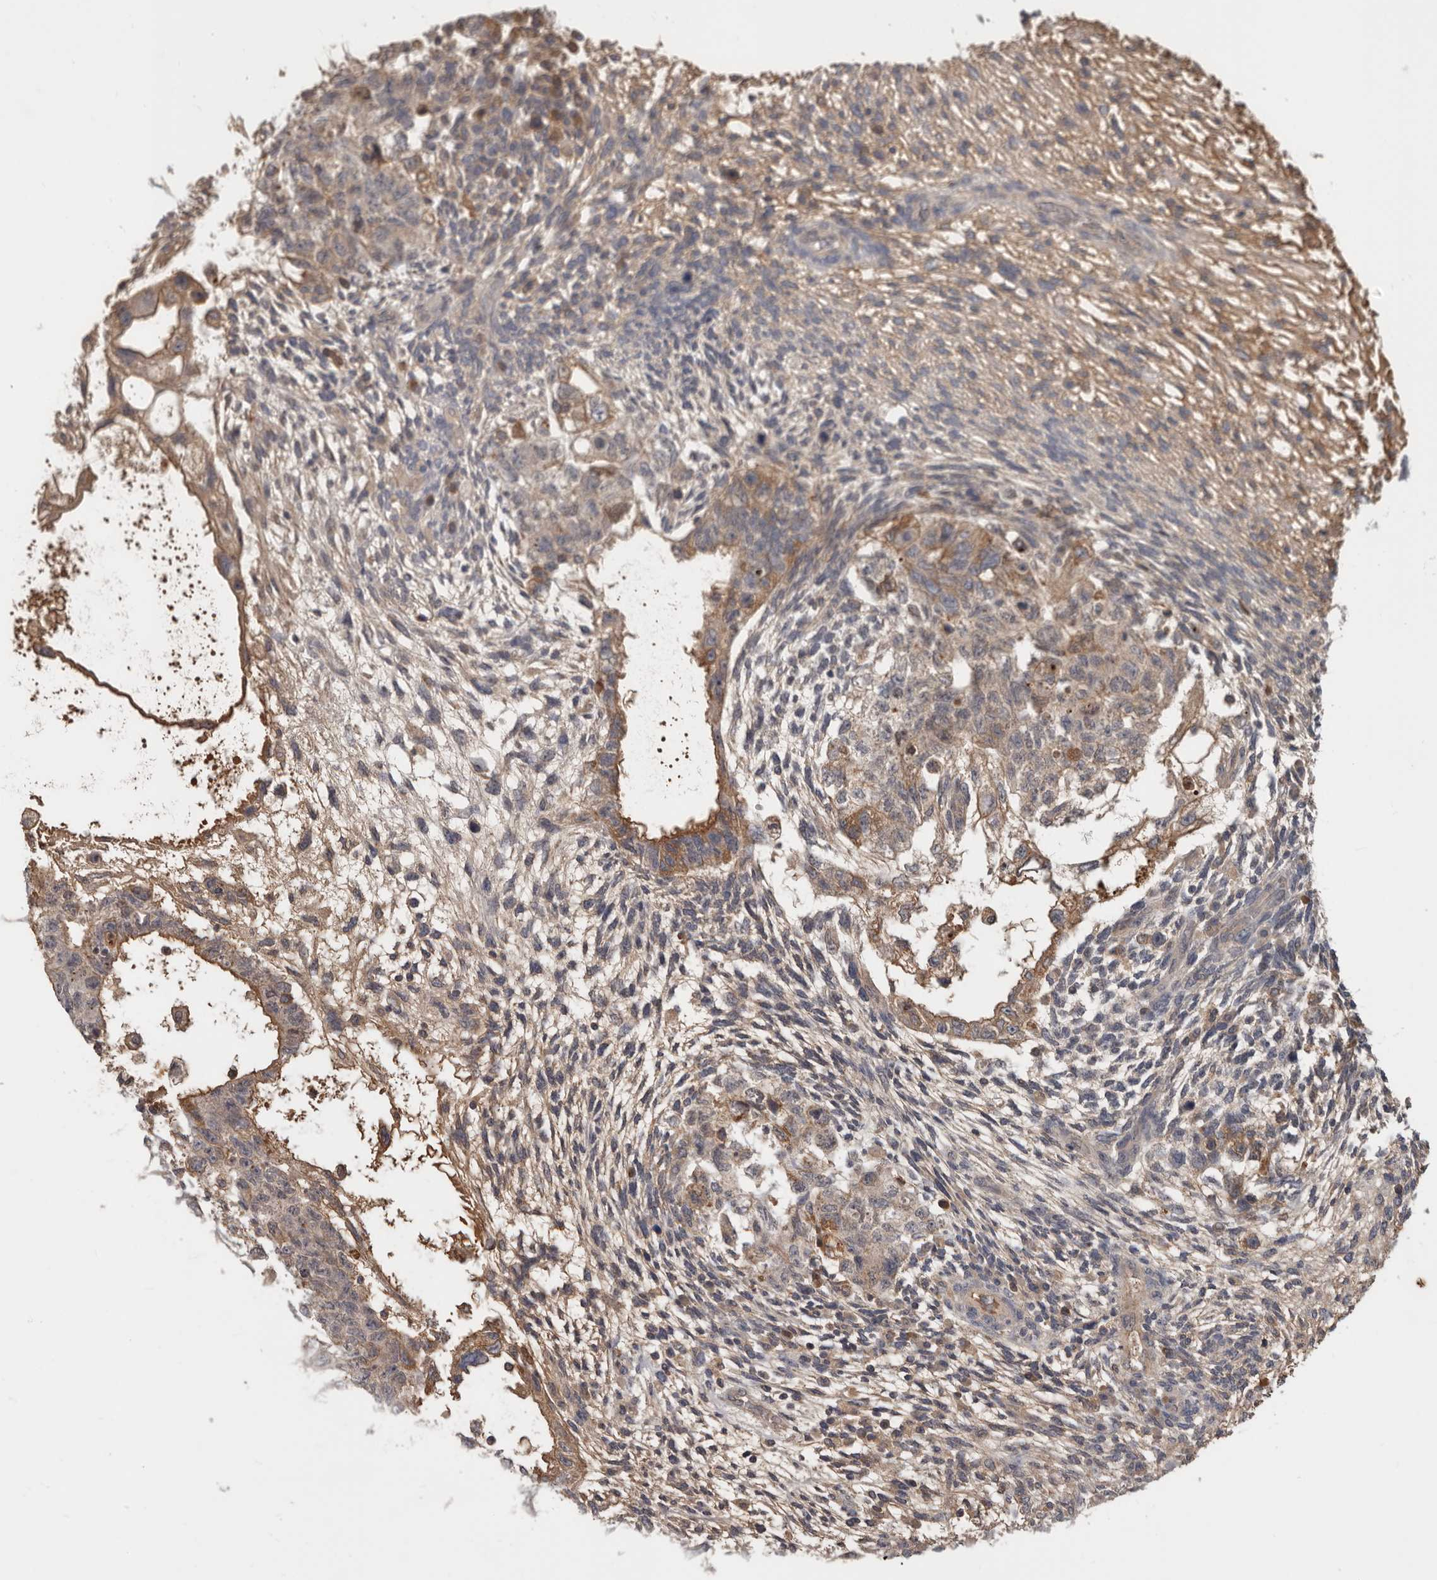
{"staining": {"intensity": "moderate", "quantity": "<25%", "location": "cytoplasmic/membranous"}, "tissue": "testis cancer", "cell_type": "Tumor cells", "image_type": "cancer", "snomed": [{"axis": "morphology", "description": "Normal tissue, NOS"}, {"axis": "morphology", "description": "Carcinoma, Embryonal, NOS"}, {"axis": "topography", "description": "Testis"}], "caption": "This is a histology image of immunohistochemistry staining of testis cancer (embryonal carcinoma), which shows moderate staining in the cytoplasmic/membranous of tumor cells.", "gene": "NMUR1", "patient": {"sex": "male", "age": 36}}